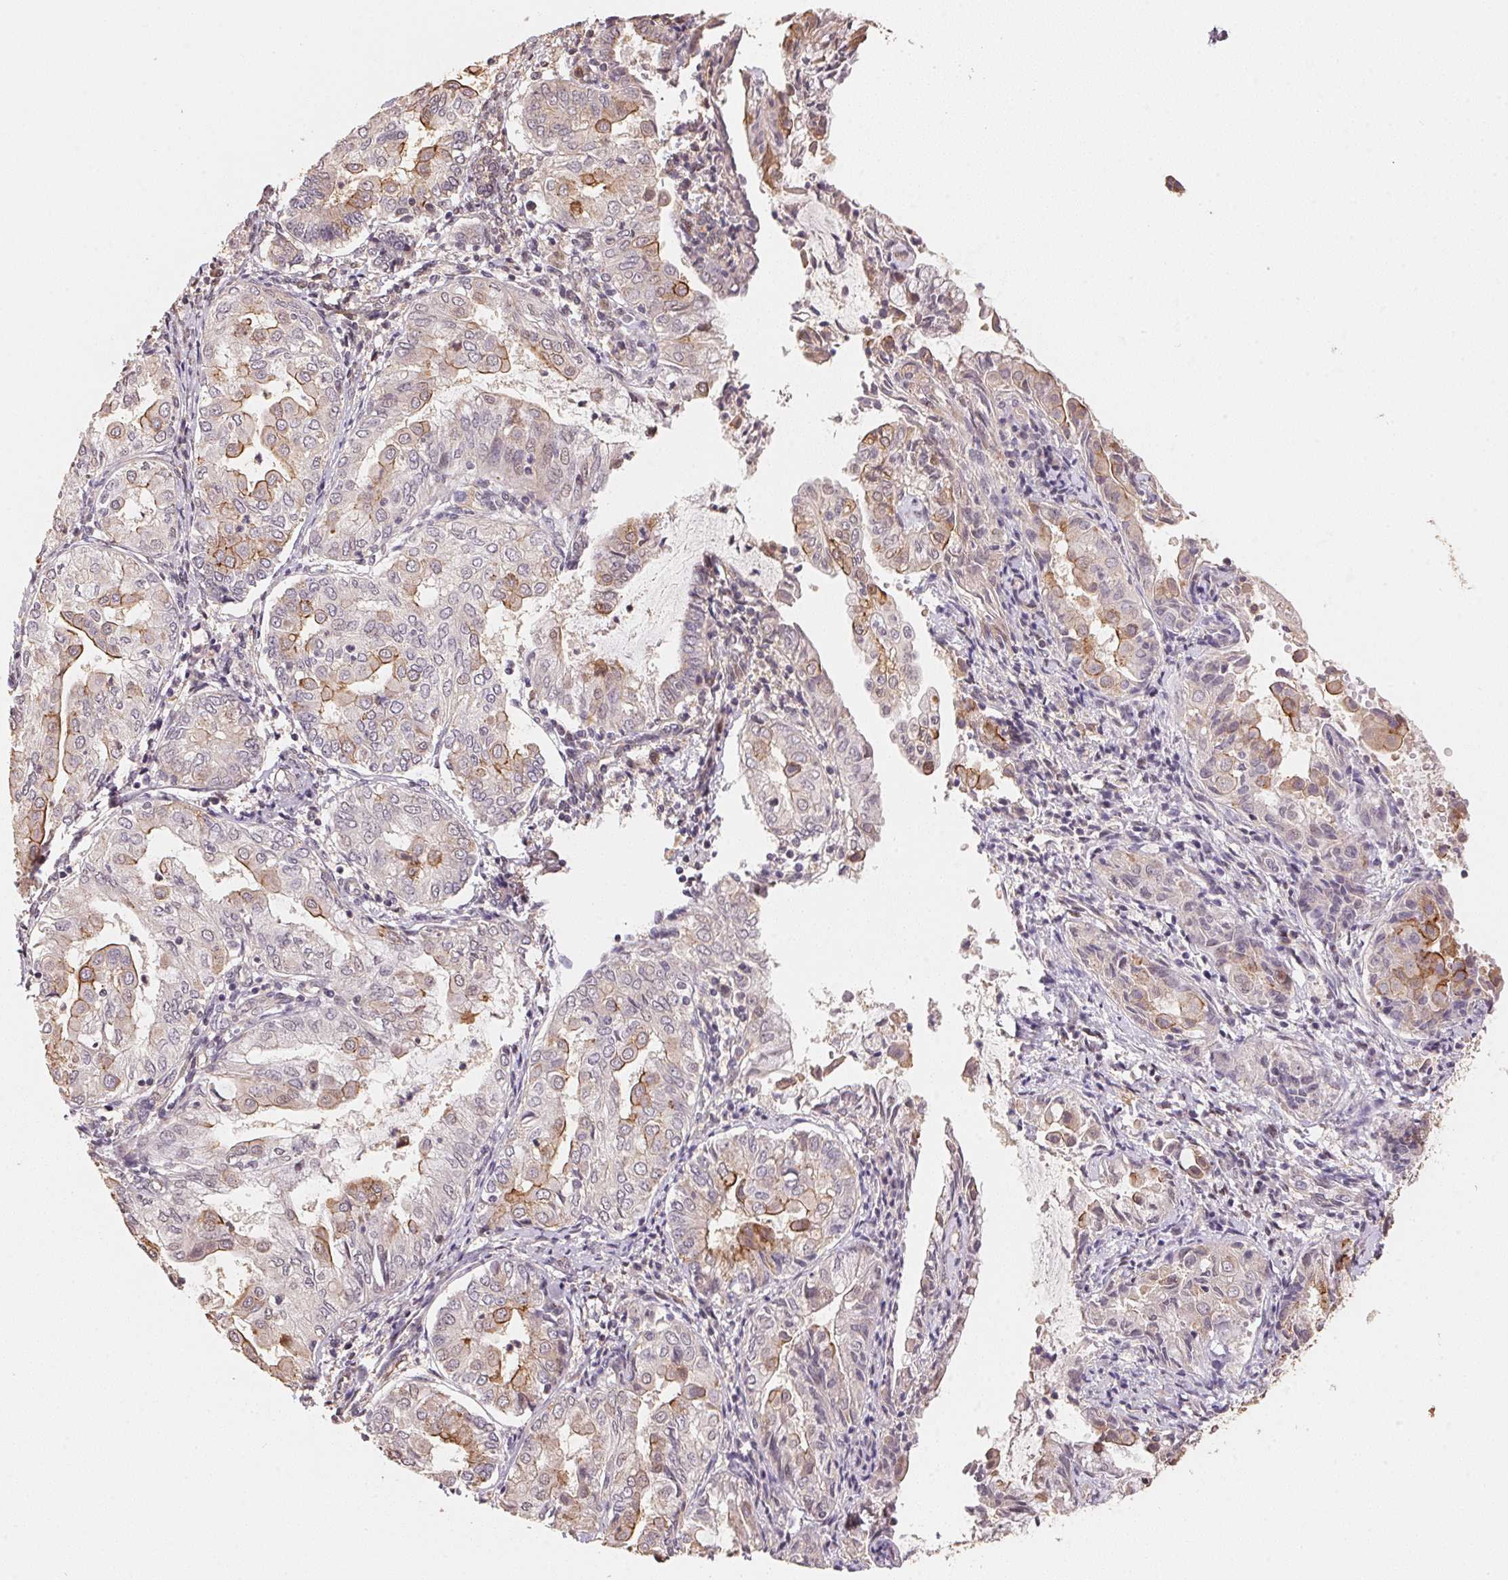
{"staining": {"intensity": "moderate", "quantity": "<25%", "location": "cytoplasmic/membranous"}, "tissue": "endometrial cancer", "cell_type": "Tumor cells", "image_type": "cancer", "snomed": [{"axis": "morphology", "description": "Adenocarcinoma, NOS"}, {"axis": "topography", "description": "Endometrium"}], "caption": "Immunohistochemical staining of endometrial cancer demonstrates low levels of moderate cytoplasmic/membranous staining in approximately <25% of tumor cells.", "gene": "TMEM222", "patient": {"sex": "female", "age": 68}}